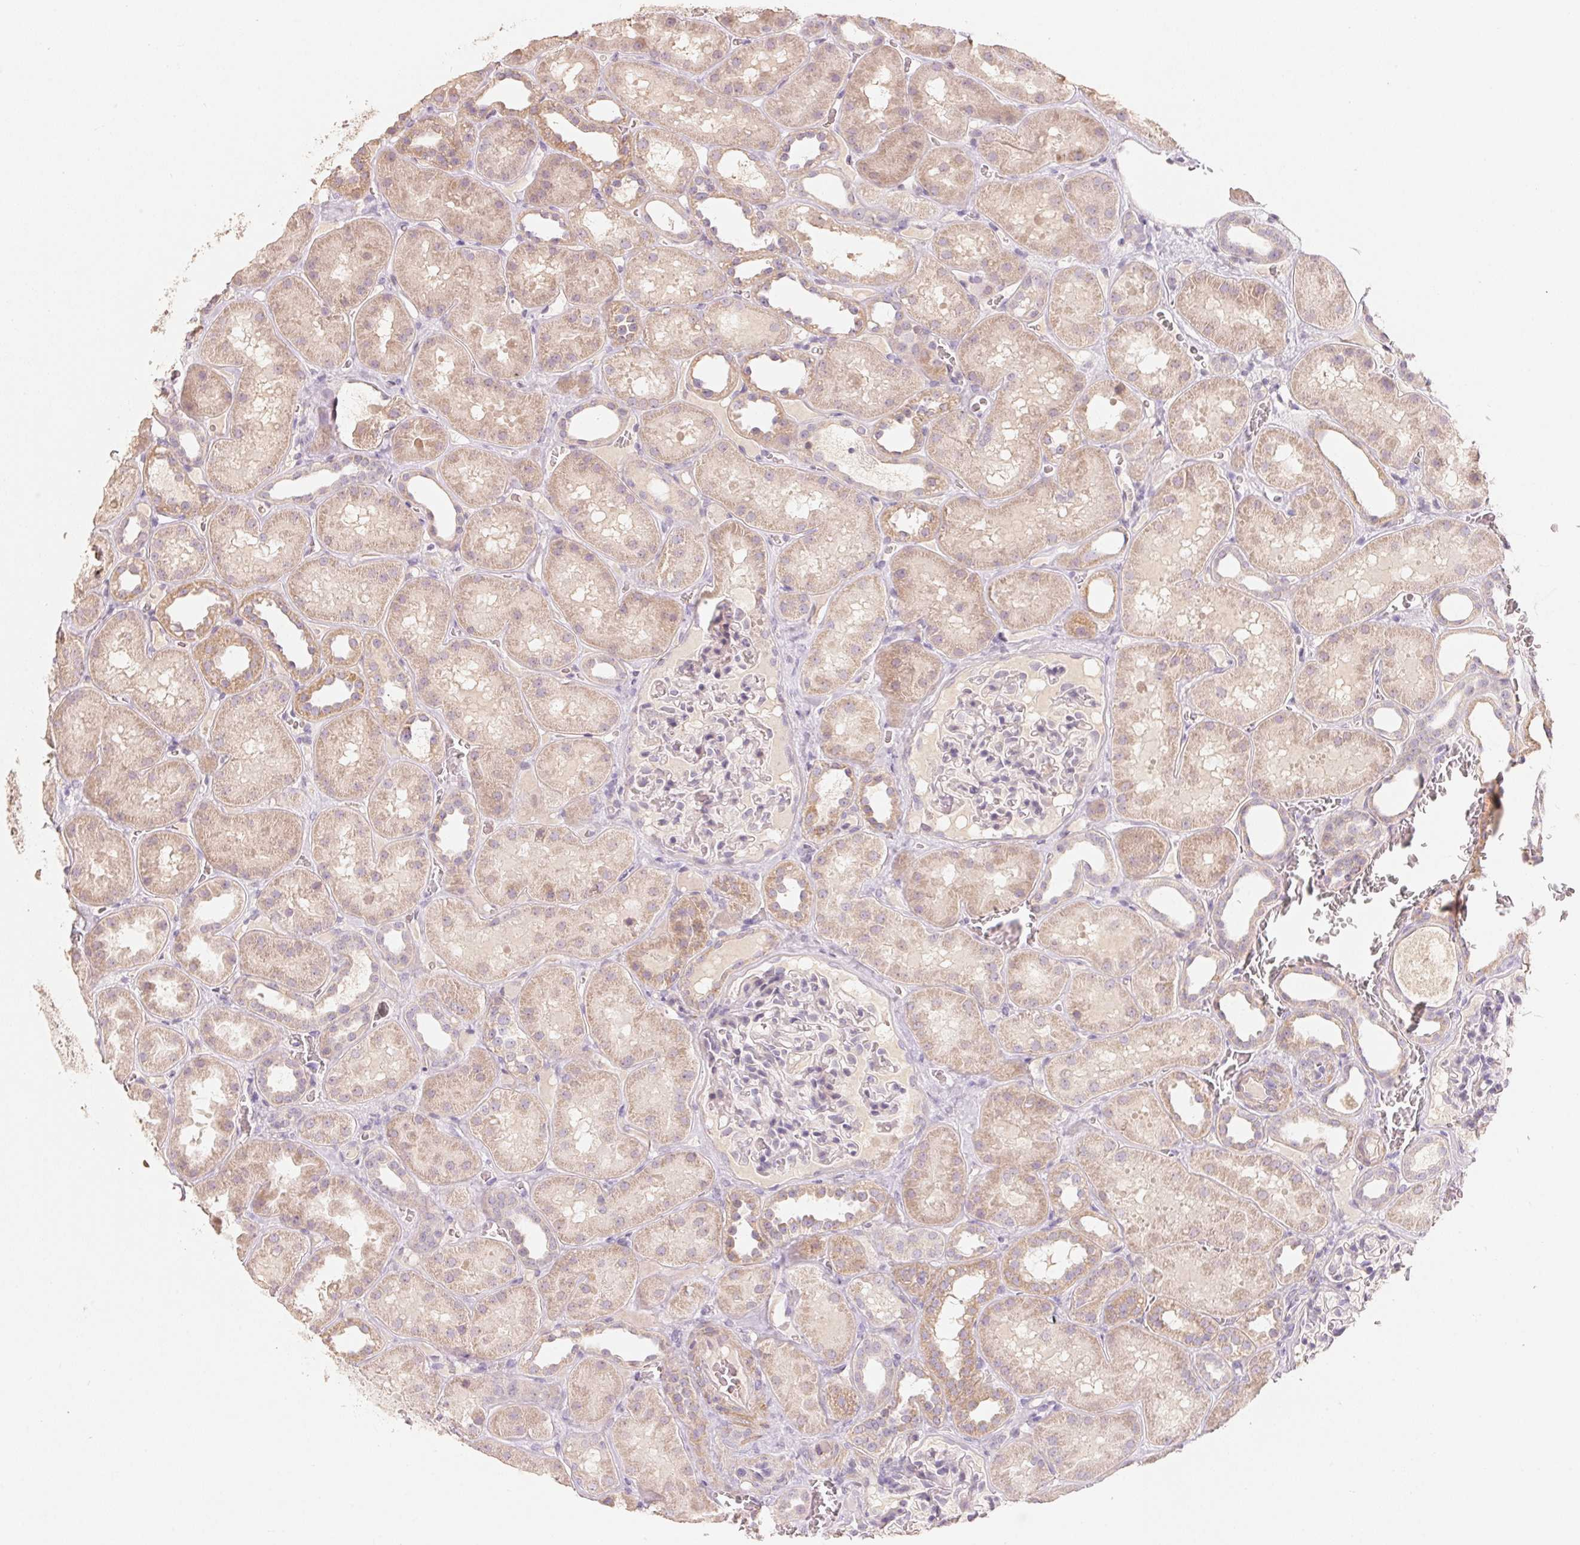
{"staining": {"intensity": "negative", "quantity": "none", "location": "none"}, "tissue": "kidney", "cell_type": "Cells in glomeruli", "image_type": "normal", "snomed": [{"axis": "morphology", "description": "Normal tissue, NOS"}, {"axis": "topography", "description": "Kidney"}], "caption": "Unremarkable kidney was stained to show a protein in brown. There is no significant positivity in cells in glomeruli. Brightfield microscopy of immunohistochemistry stained with DAB (brown) and hematoxylin (blue), captured at high magnification.", "gene": "TP53AIP1", "patient": {"sex": "female", "age": 41}}